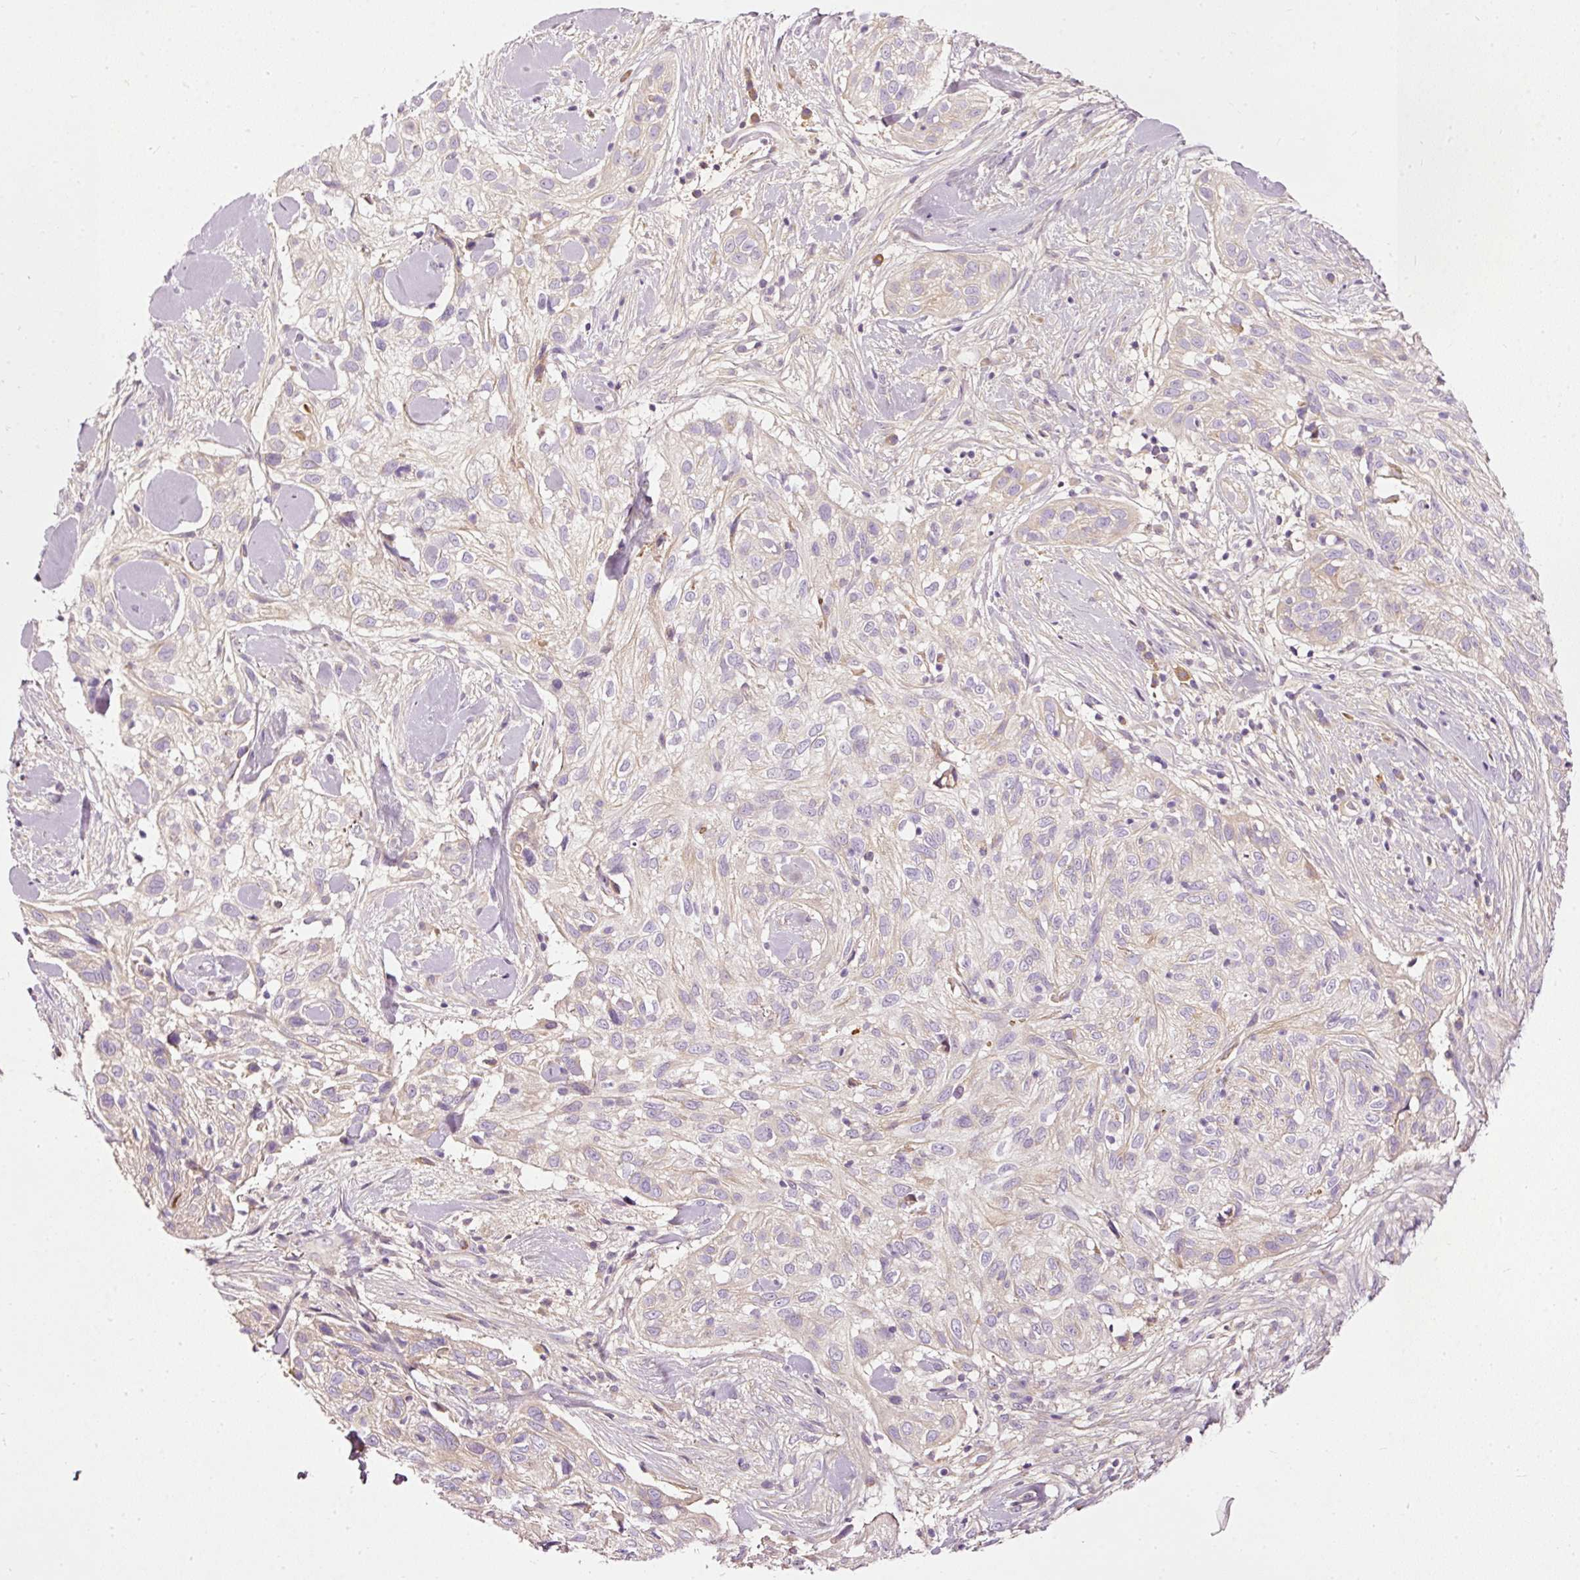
{"staining": {"intensity": "negative", "quantity": "none", "location": "none"}, "tissue": "skin cancer", "cell_type": "Tumor cells", "image_type": "cancer", "snomed": [{"axis": "morphology", "description": "Squamous cell carcinoma, NOS"}, {"axis": "topography", "description": "Skin"}], "caption": "An image of human squamous cell carcinoma (skin) is negative for staining in tumor cells.", "gene": "PAQR9", "patient": {"sex": "male", "age": 82}}